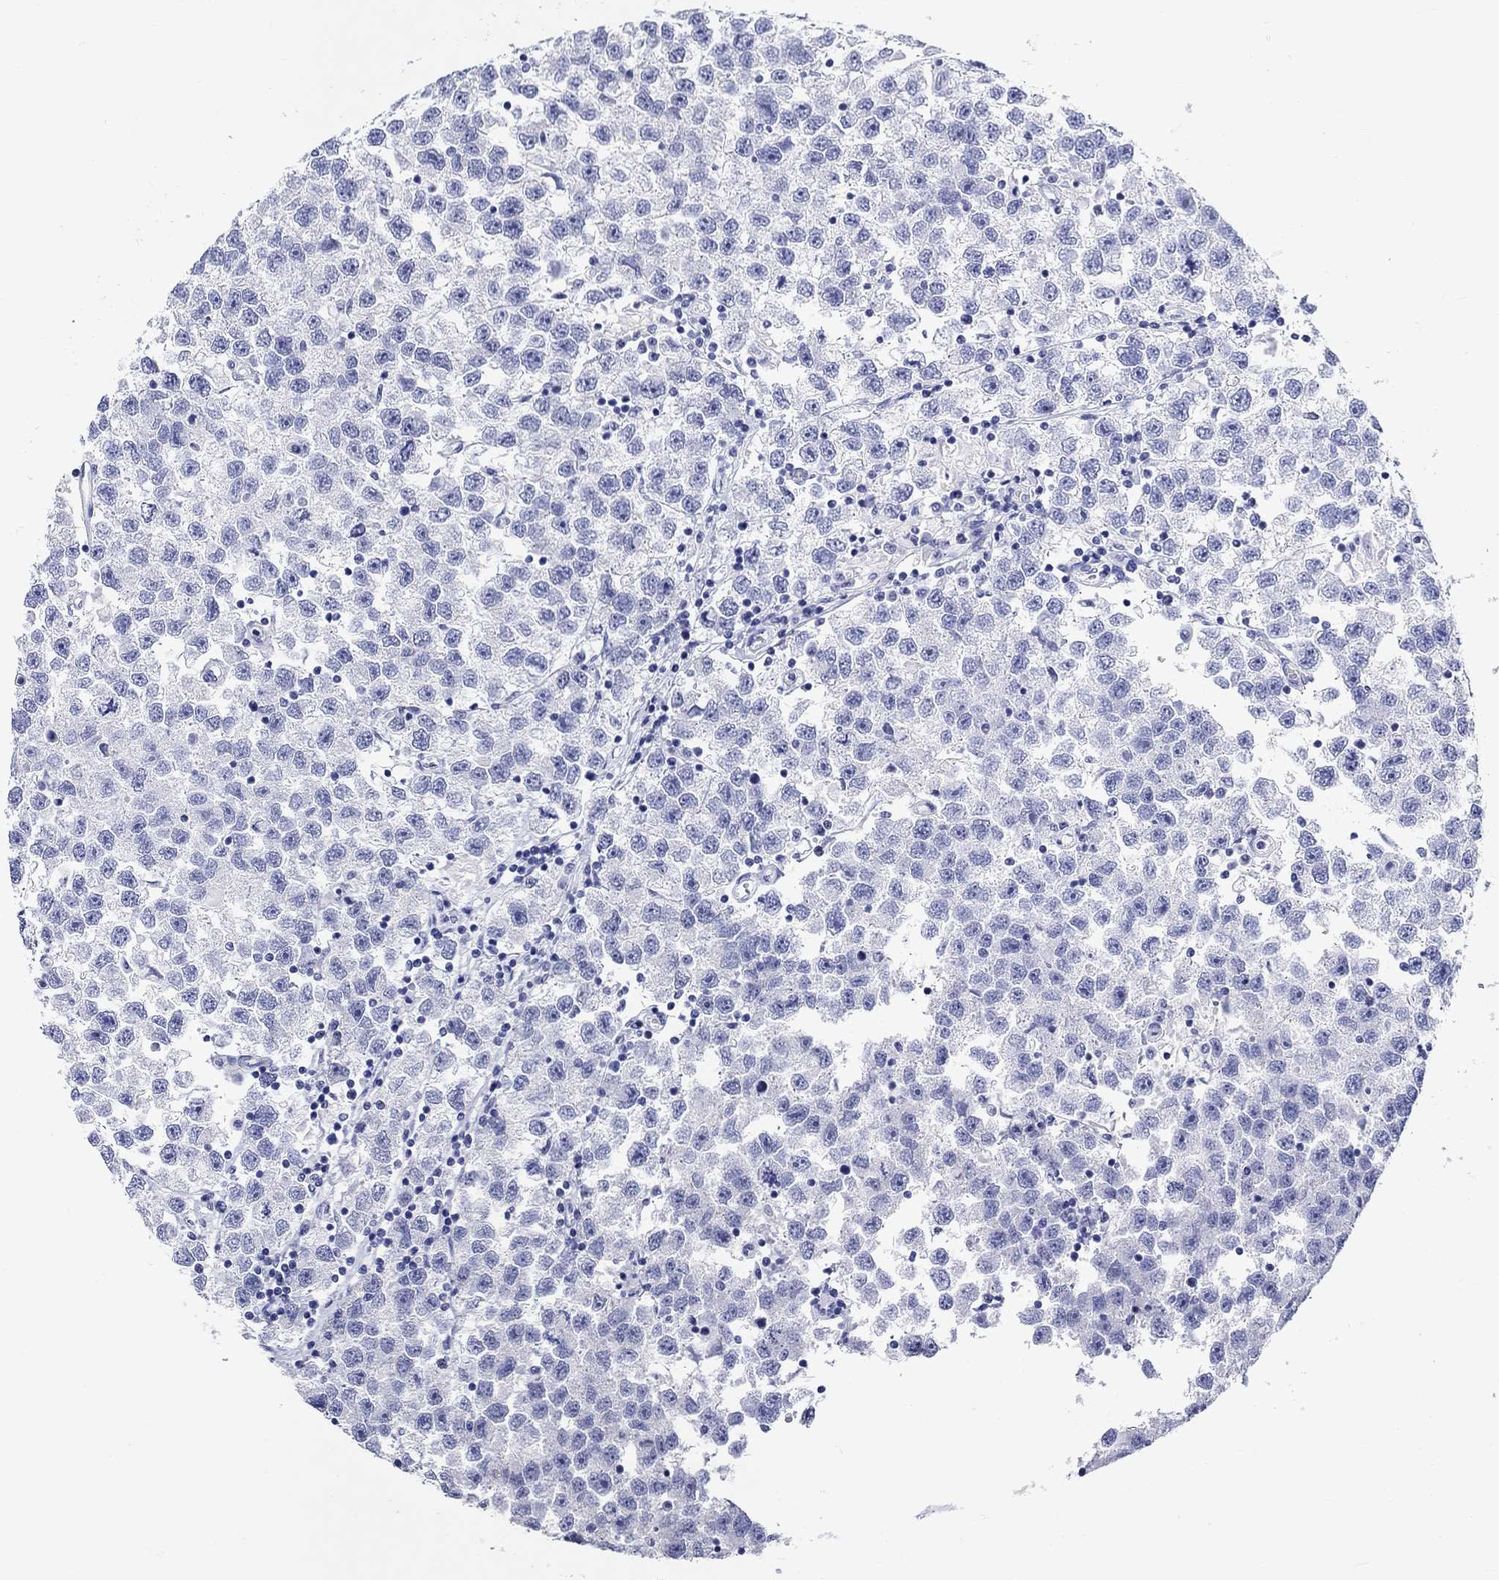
{"staining": {"intensity": "negative", "quantity": "none", "location": "none"}, "tissue": "testis cancer", "cell_type": "Tumor cells", "image_type": "cancer", "snomed": [{"axis": "morphology", "description": "Seminoma, NOS"}, {"axis": "topography", "description": "Testis"}], "caption": "IHC of human testis cancer shows no expression in tumor cells.", "gene": "CRYGS", "patient": {"sex": "male", "age": 26}}